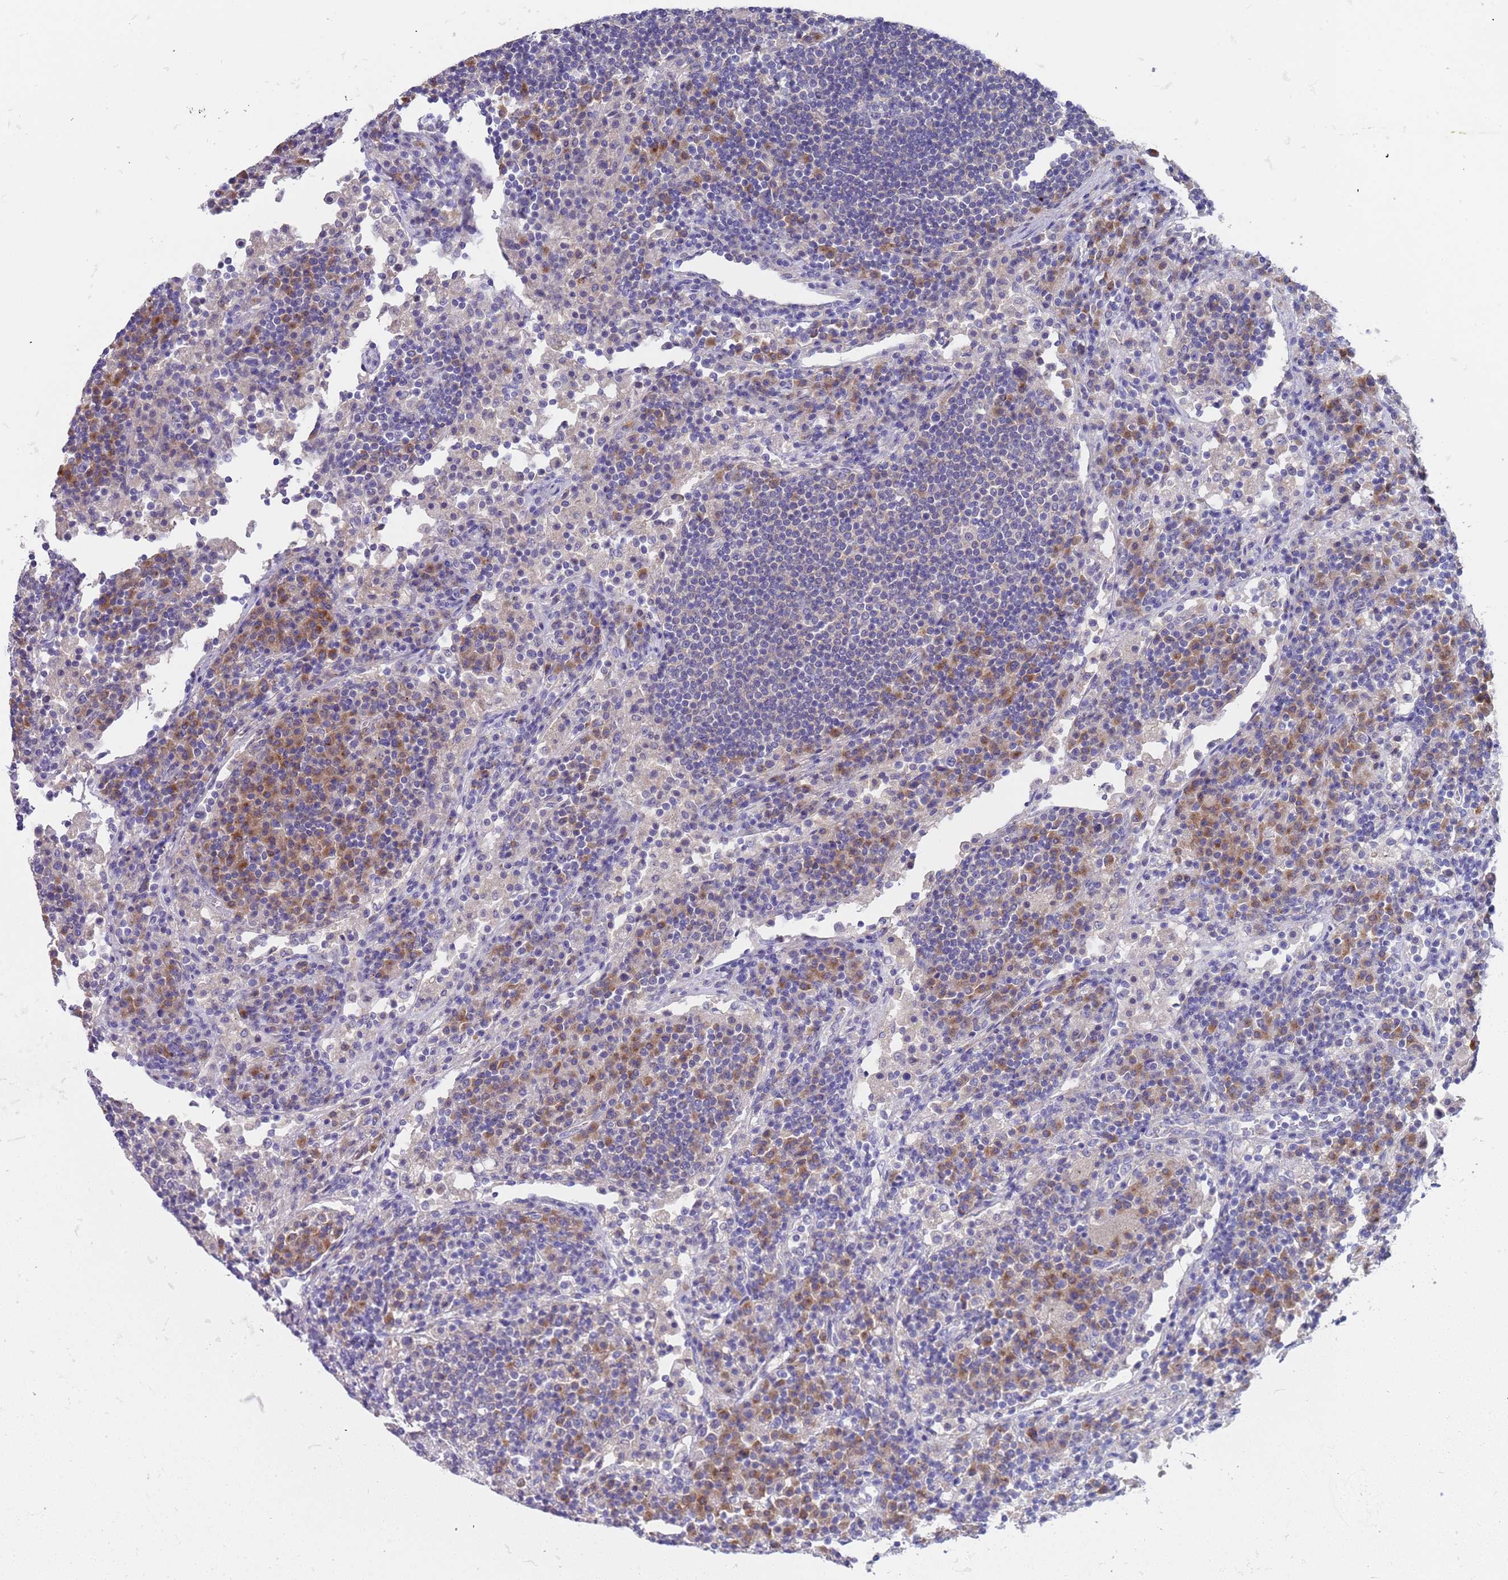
{"staining": {"intensity": "negative", "quantity": "none", "location": "none"}, "tissue": "lymph node", "cell_type": "Germinal center cells", "image_type": "normal", "snomed": [{"axis": "morphology", "description": "Normal tissue, NOS"}, {"axis": "topography", "description": "Lymph node"}], "caption": "Immunohistochemical staining of normal lymph node reveals no significant staining in germinal center cells. The staining was performed using DAB (3,3'-diaminobenzidine) to visualize the protein expression in brown, while the nuclei were stained in blue with hematoxylin (Magnification: 20x).", "gene": "TYW1B", "patient": {"sex": "female", "age": 53}}